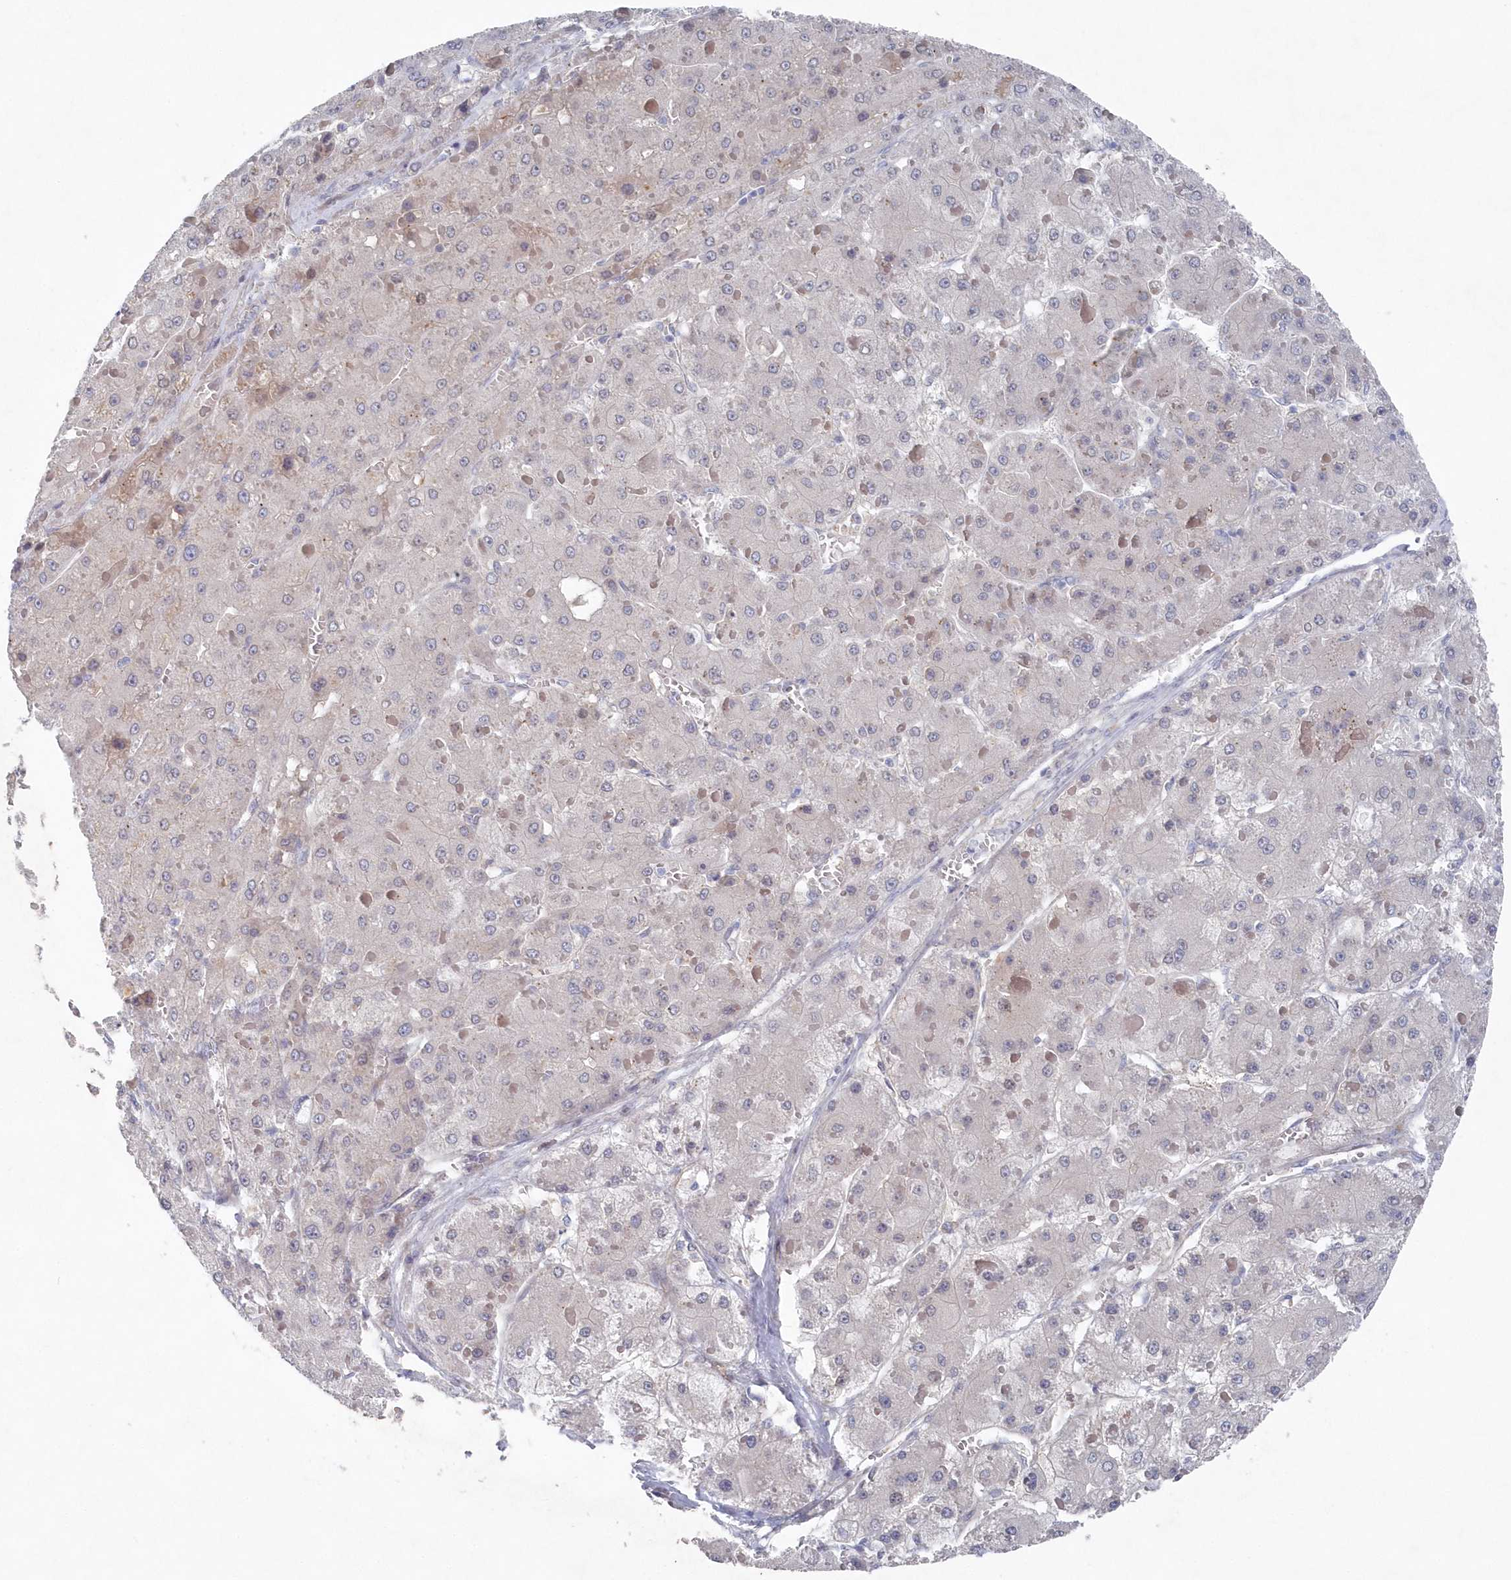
{"staining": {"intensity": "negative", "quantity": "none", "location": "none"}, "tissue": "liver cancer", "cell_type": "Tumor cells", "image_type": "cancer", "snomed": [{"axis": "morphology", "description": "Carcinoma, Hepatocellular, NOS"}, {"axis": "topography", "description": "Liver"}], "caption": "Liver cancer (hepatocellular carcinoma) was stained to show a protein in brown. There is no significant expression in tumor cells. Brightfield microscopy of IHC stained with DAB (brown) and hematoxylin (blue), captured at high magnification.", "gene": "KIAA1586", "patient": {"sex": "female", "age": 73}}